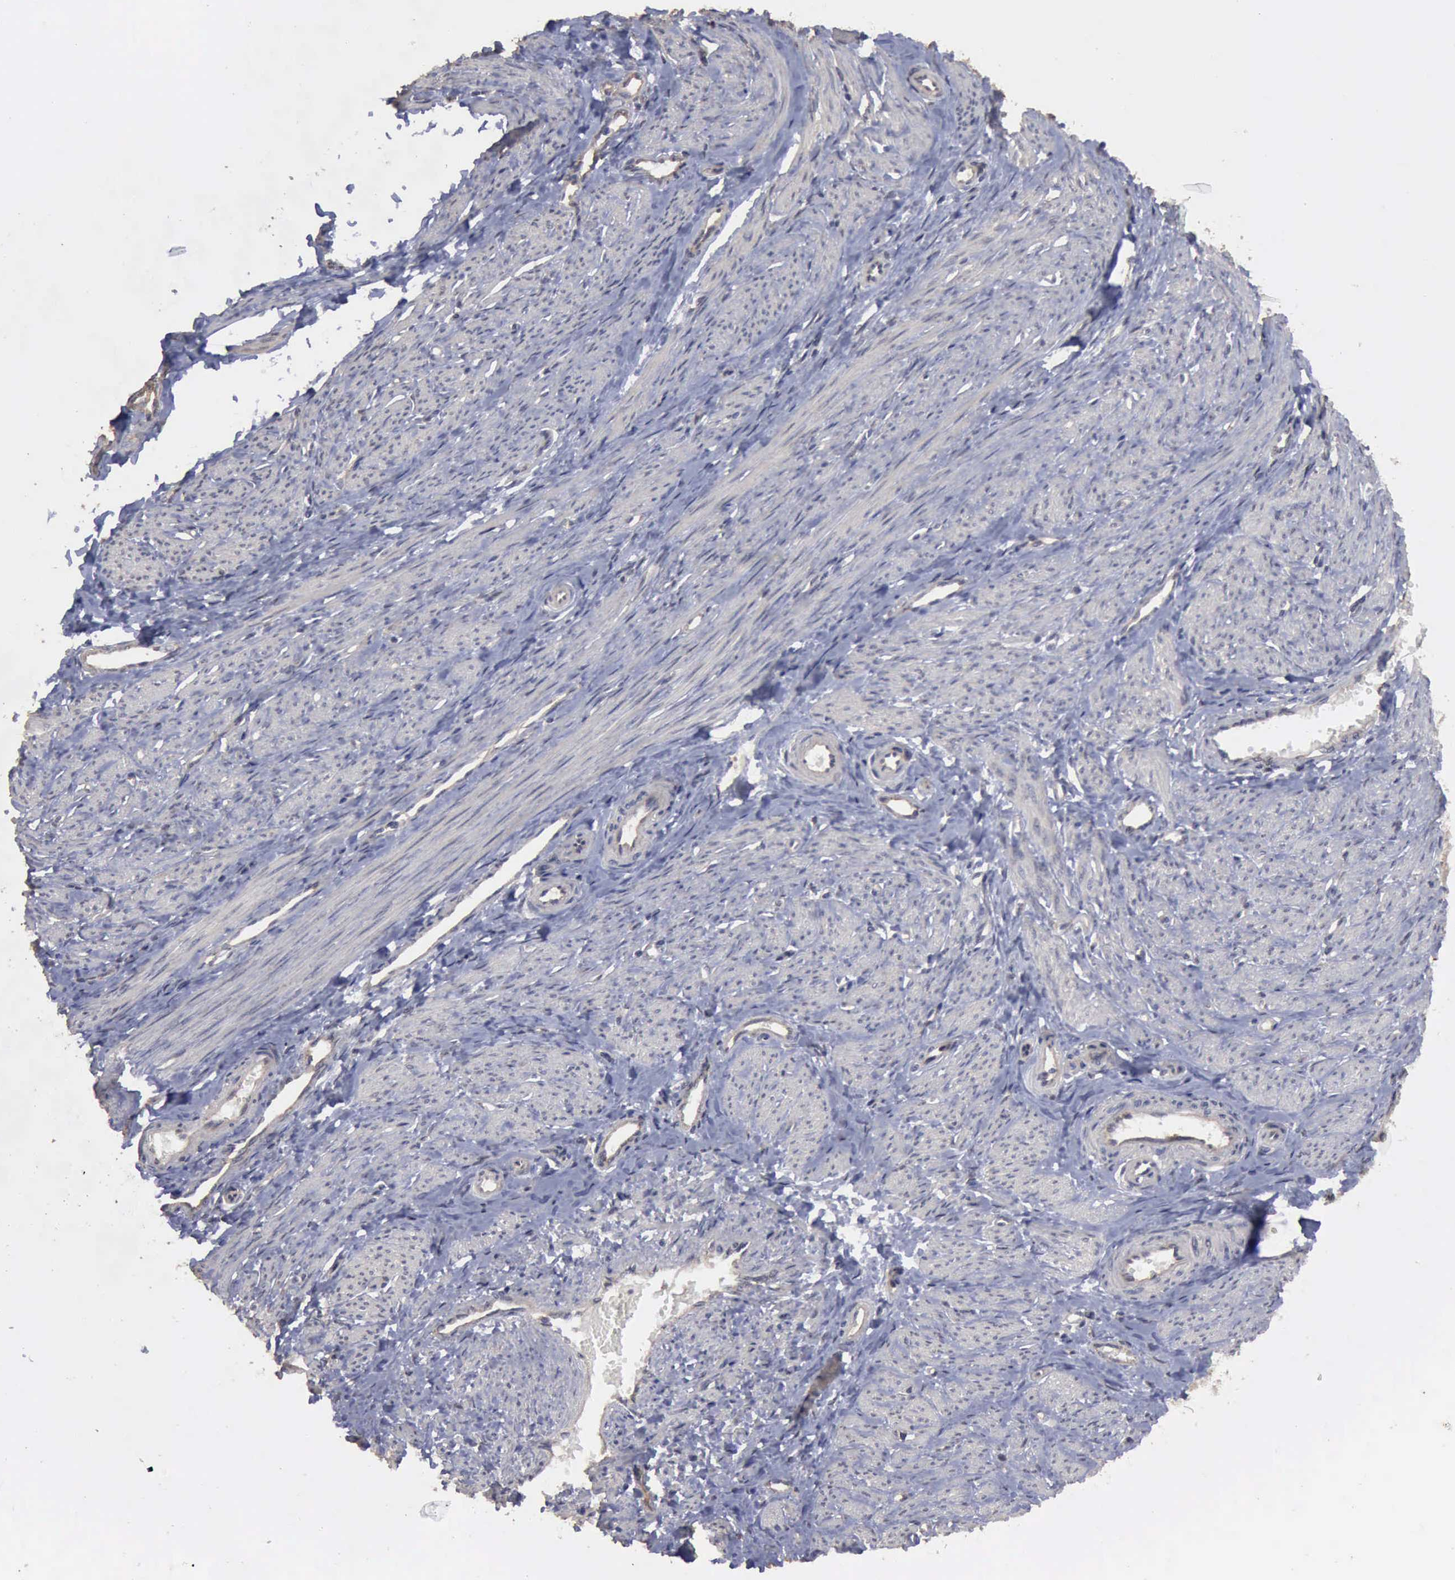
{"staining": {"intensity": "negative", "quantity": "none", "location": "none"}, "tissue": "smooth muscle", "cell_type": "Smooth muscle cells", "image_type": "normal", "snomed": [{"axis": "morphology", "description": "Normal tissue, NOS"}, {"axis": "topography", "description": "Smooth muscle"}, {"axis": "topography", "description": "Uterus"}], "caption": "Smooth muscle cells are negative for brown protein staining in unremarkable smooth muscle. (DAB (3,3'-diaminobenzidine) immunohistochemistry (IHC) with hematoxylin counter stain).", "gene": "CRKL", "patient": {"sex": "female", "age": 39}}